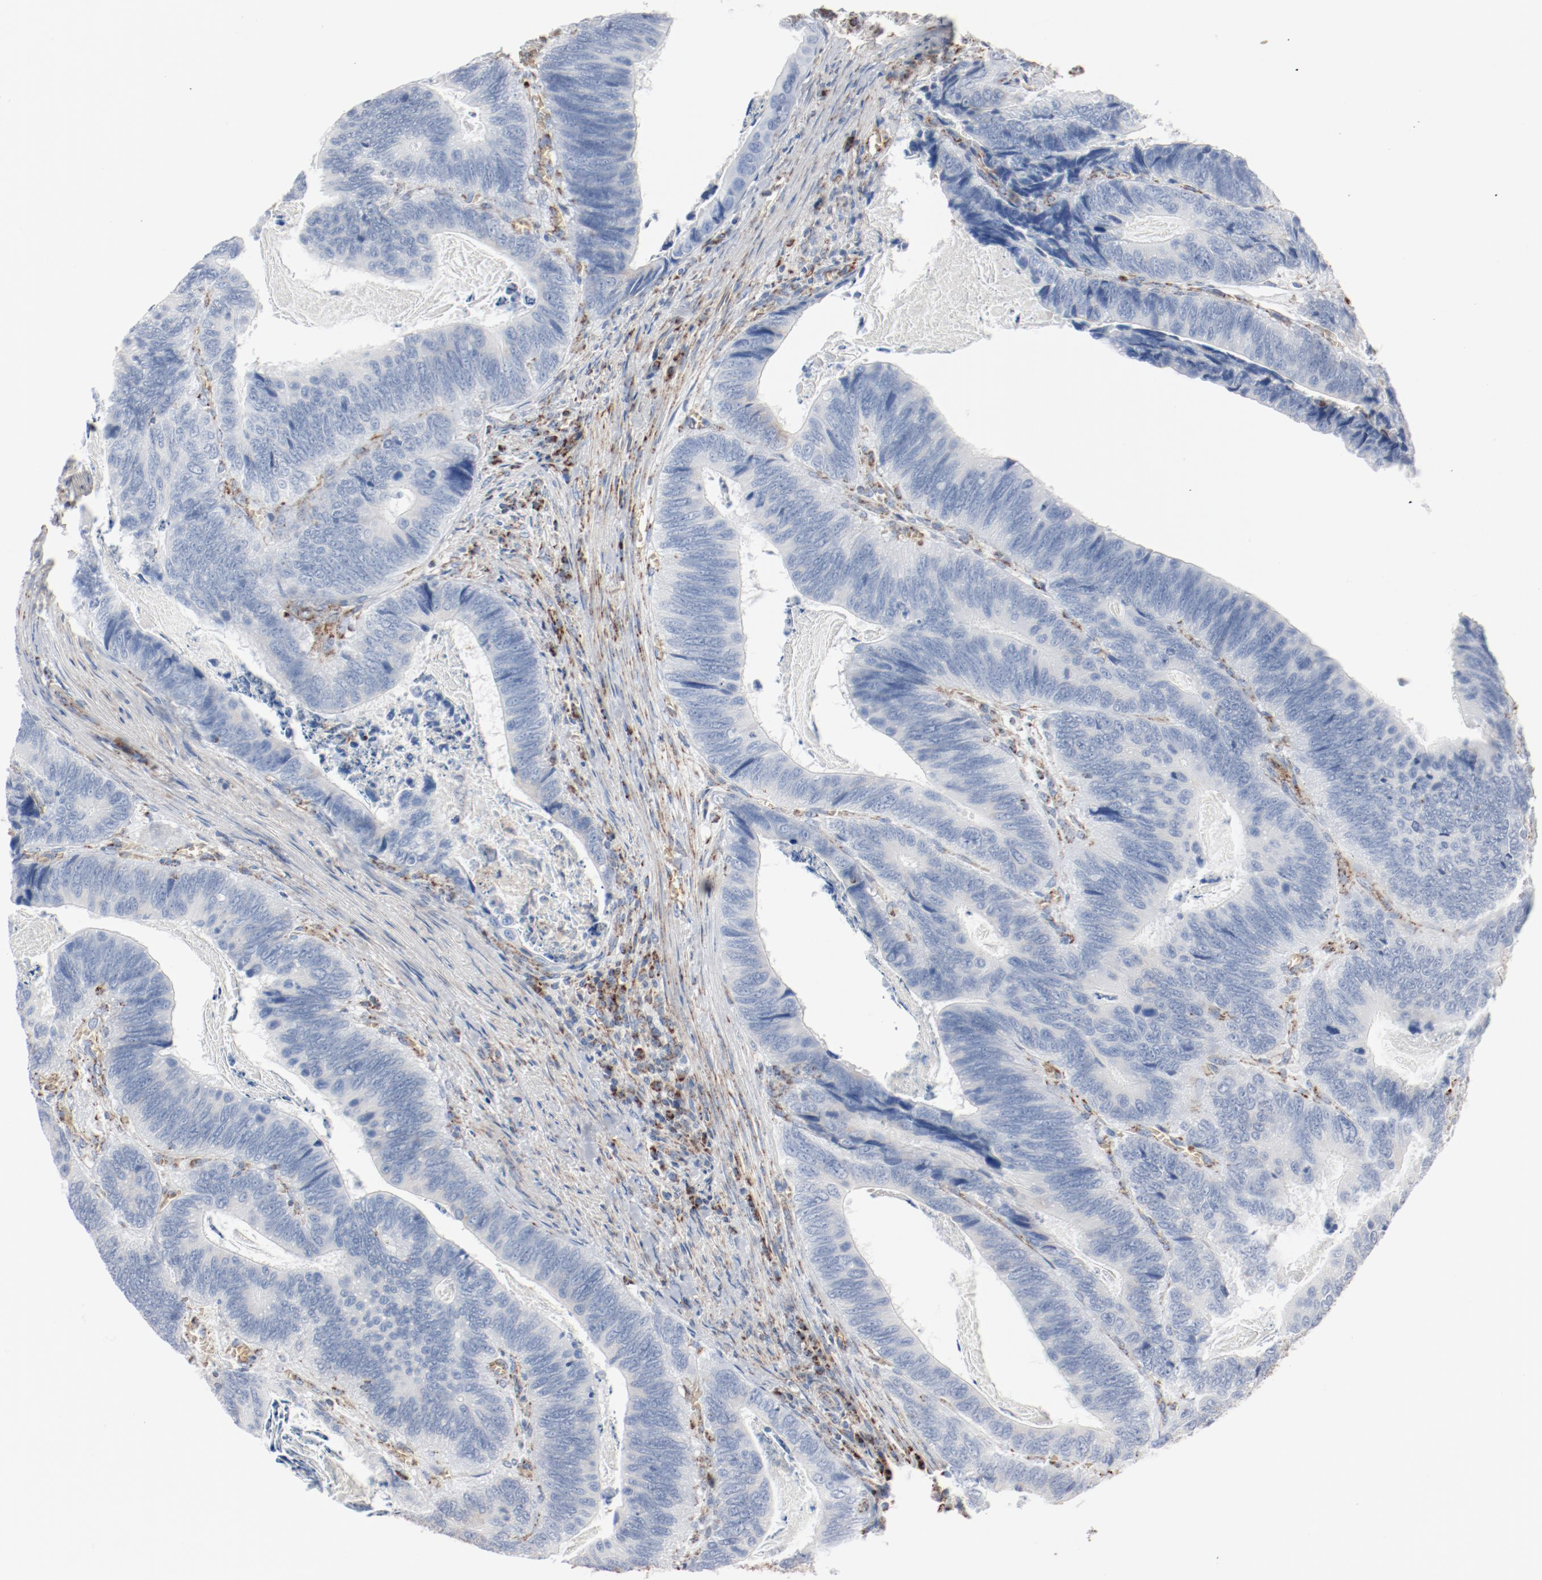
{"staining": {"intensity": "negative", "quantity": "none", "location": "none"}, "tissue": "colorectal cancer", "cell_type": "Tumor cells", "image_type": "cancer", "snomed": [{"axis": "morphology", "description": "Adenocarcinoma, NOS"}, {"axis": "topography", "description": "Colon"}], "caption": "This is an IHC image of human colorectal adenocarcinoma. There is no expression in tumor cells.", "gene": "NDUFB8", "patient": {"sex": "male", "age": 72}}